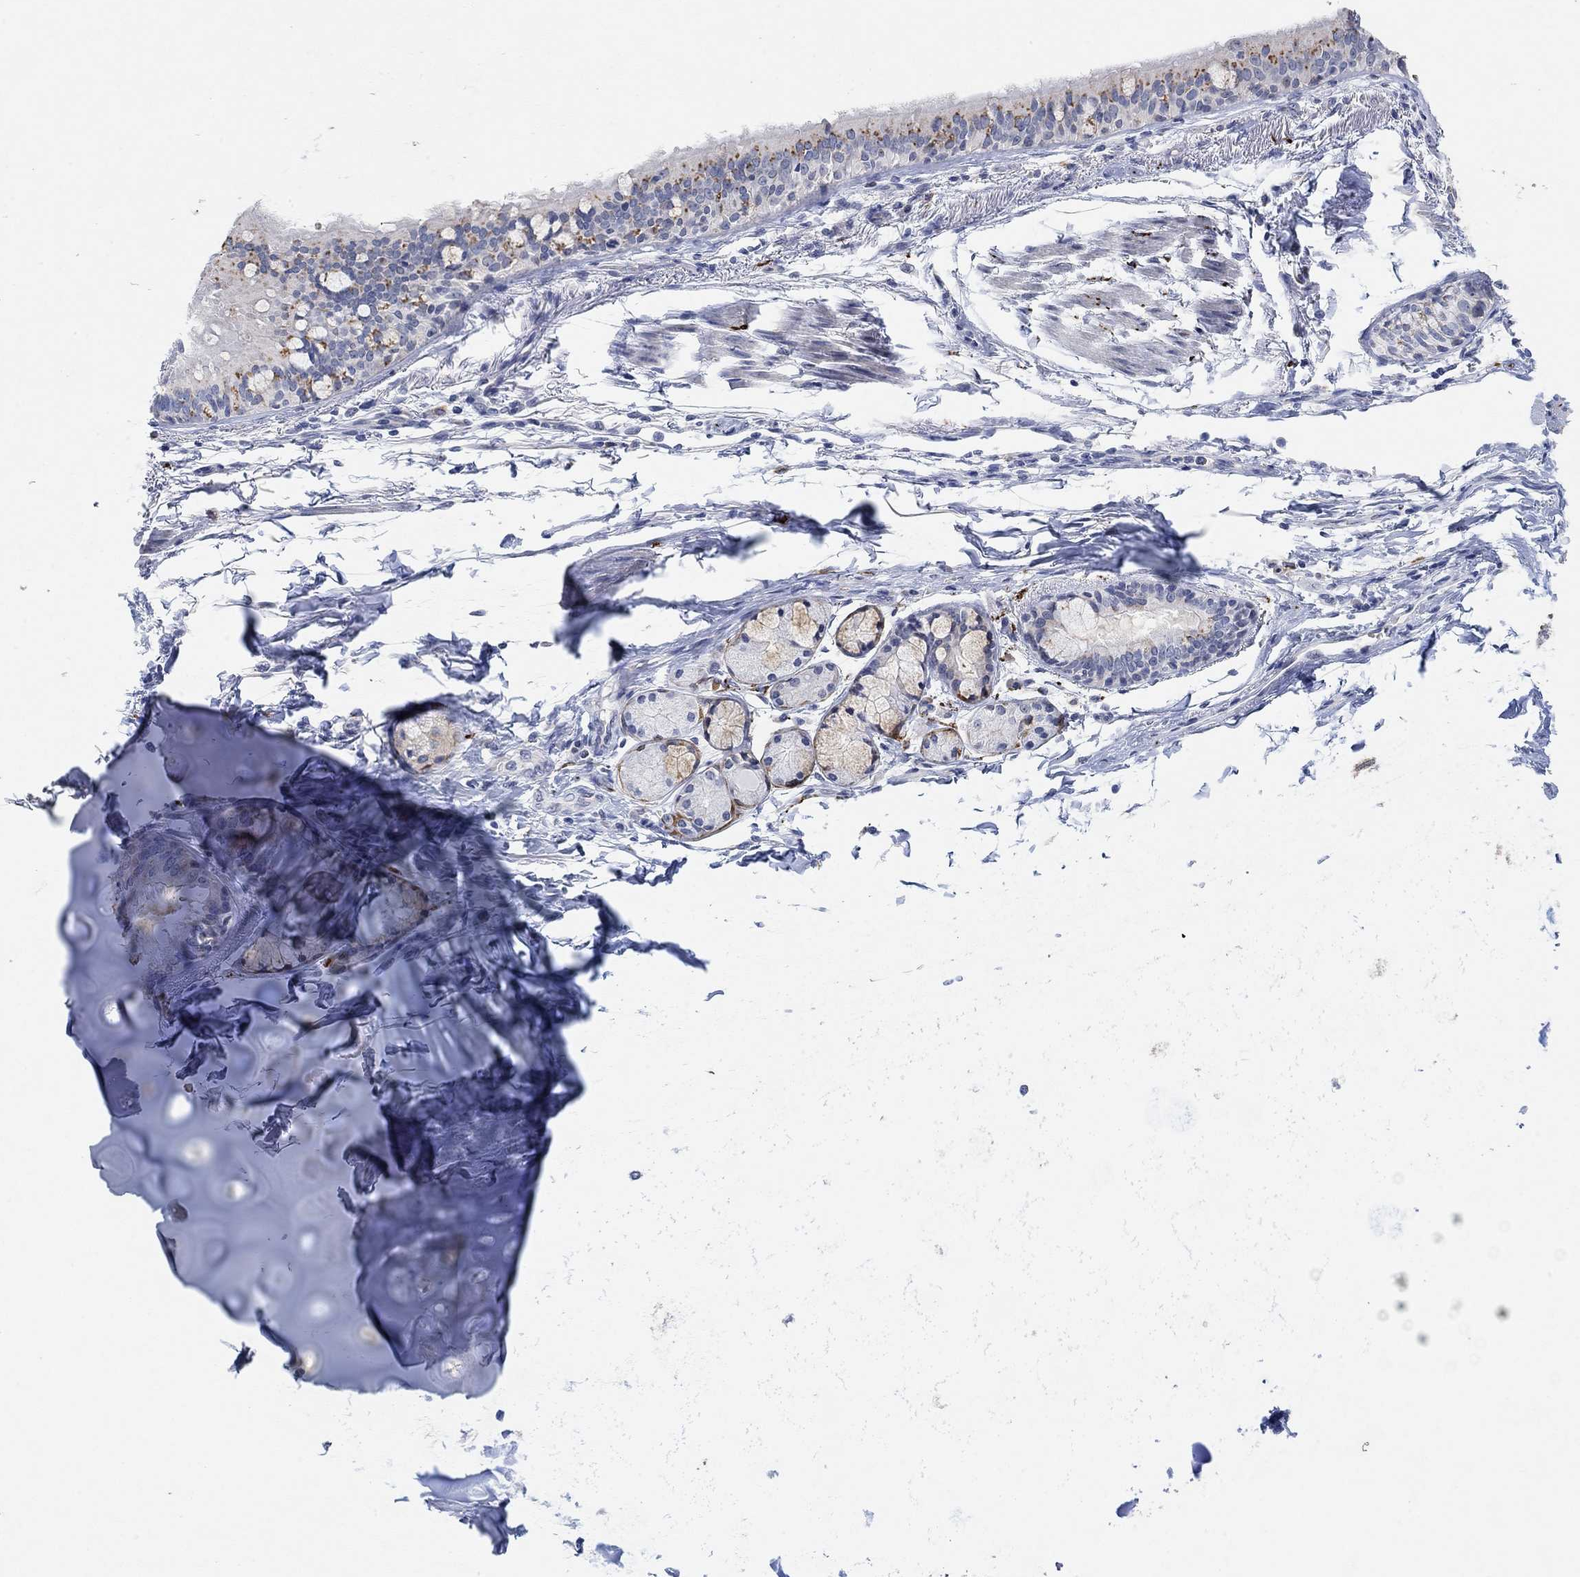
{"staining": {"intensity": "negative", "quantity": "none", "location": "none"}, "tissue": "bronchus", "cell_type": "Respiratory epithelial cells", "image_type": "normal", "snomed": [{"axis": "morphology", "description": "Normal tissue, NOS"}, {"axis": "morphology", "description": "Squamous cell carcinoma, NOS"}, {"axis": "topography", "description": "Bronchus"}, {"axis": "topography", "description": "Lung"}], "caption": "Bronchus was stained to show a protein in brown. There is no significant staining in respiratory epithelial cells.", "gene": "VAT1L", "patient": {"sex": "male", "age": 69}}